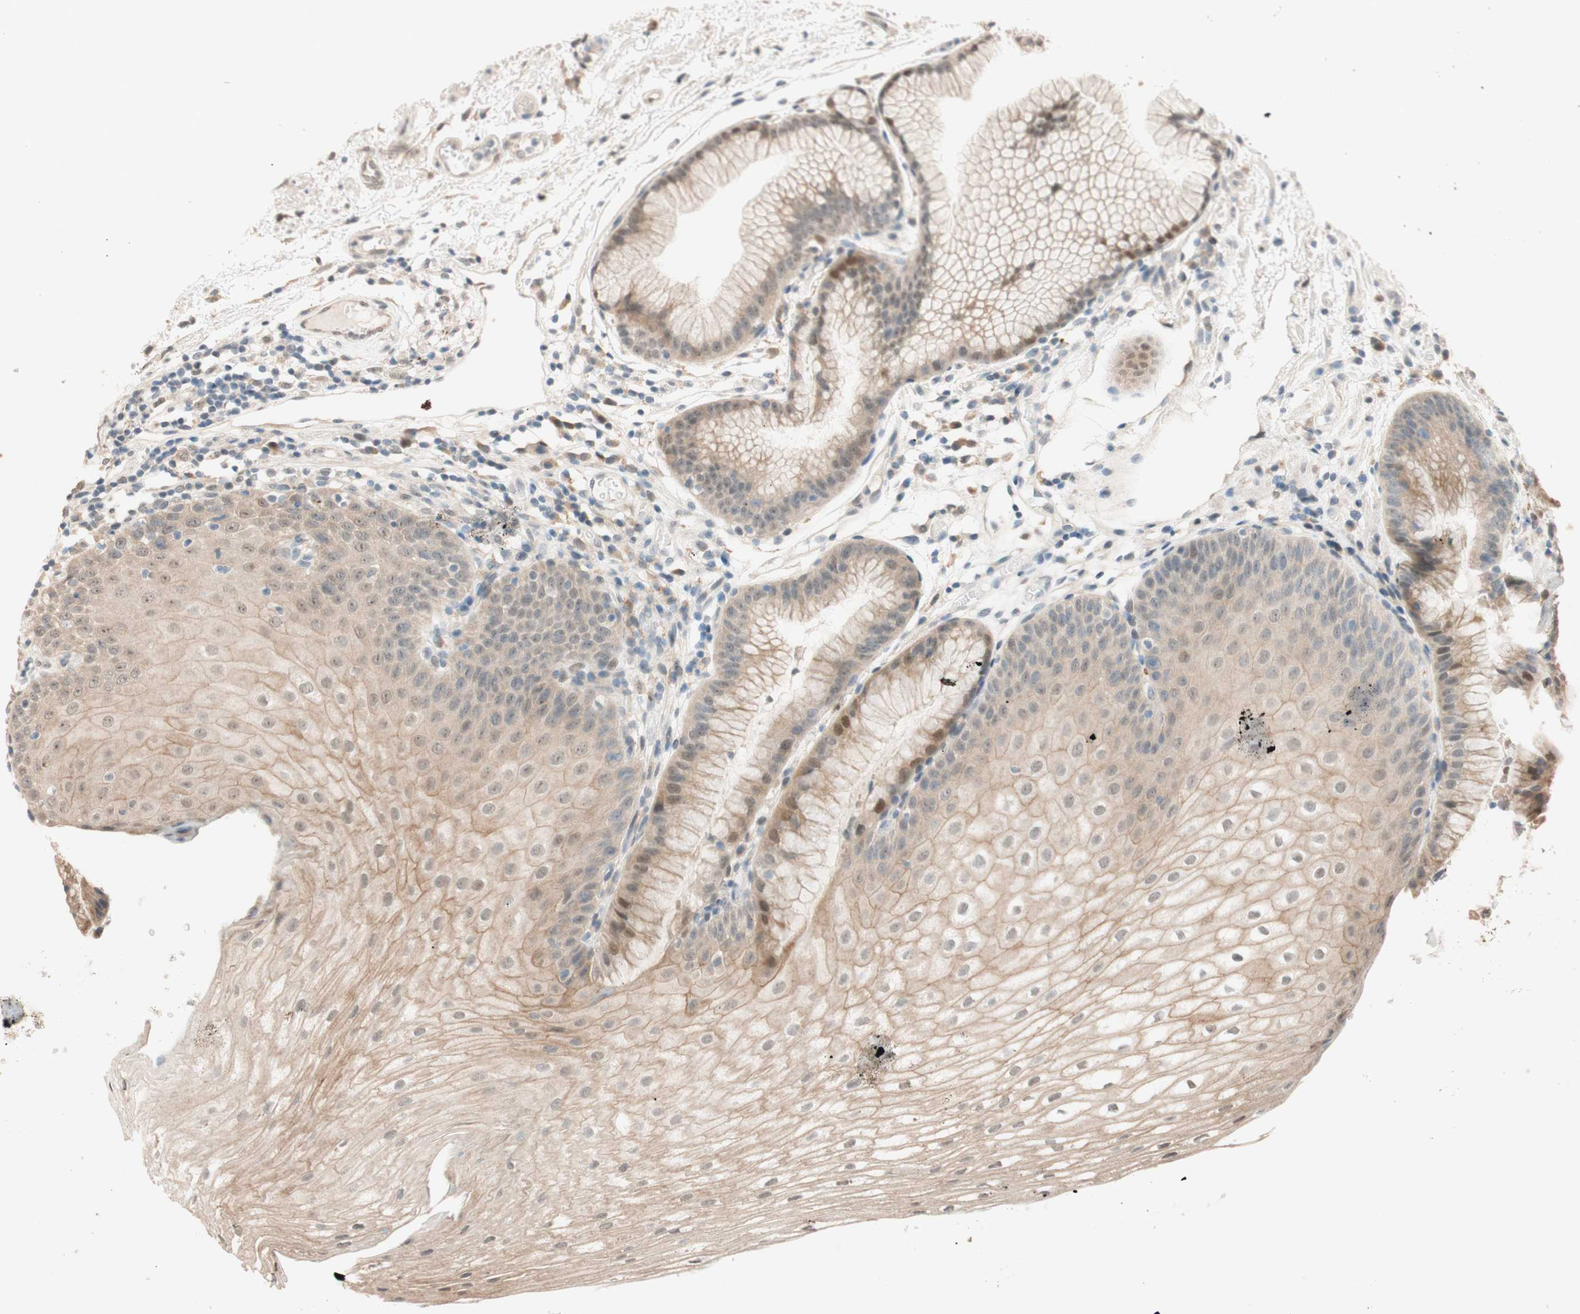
{"staining": {"intensity": "moderate", "quantity": ">75%", "location": "cytoplasmic/membranous"}, "tissue": "stomach", "cell_type": "Glandular cells", "image_type": "normal", "snomed": [{"axis": "morphology", "description": "Normal tissue, NOS"}, {"axis": "topography", "description": "Stomach, upper"}], "caption": "High-power microscopy captured an immunohistochemistry image of unremarkable stomach, revealing moderate cytoplasmic/membranous staining in about >75% of glandular cells.", "gene": "CCNC", "patient": {"sex": "male", "age": 72}}